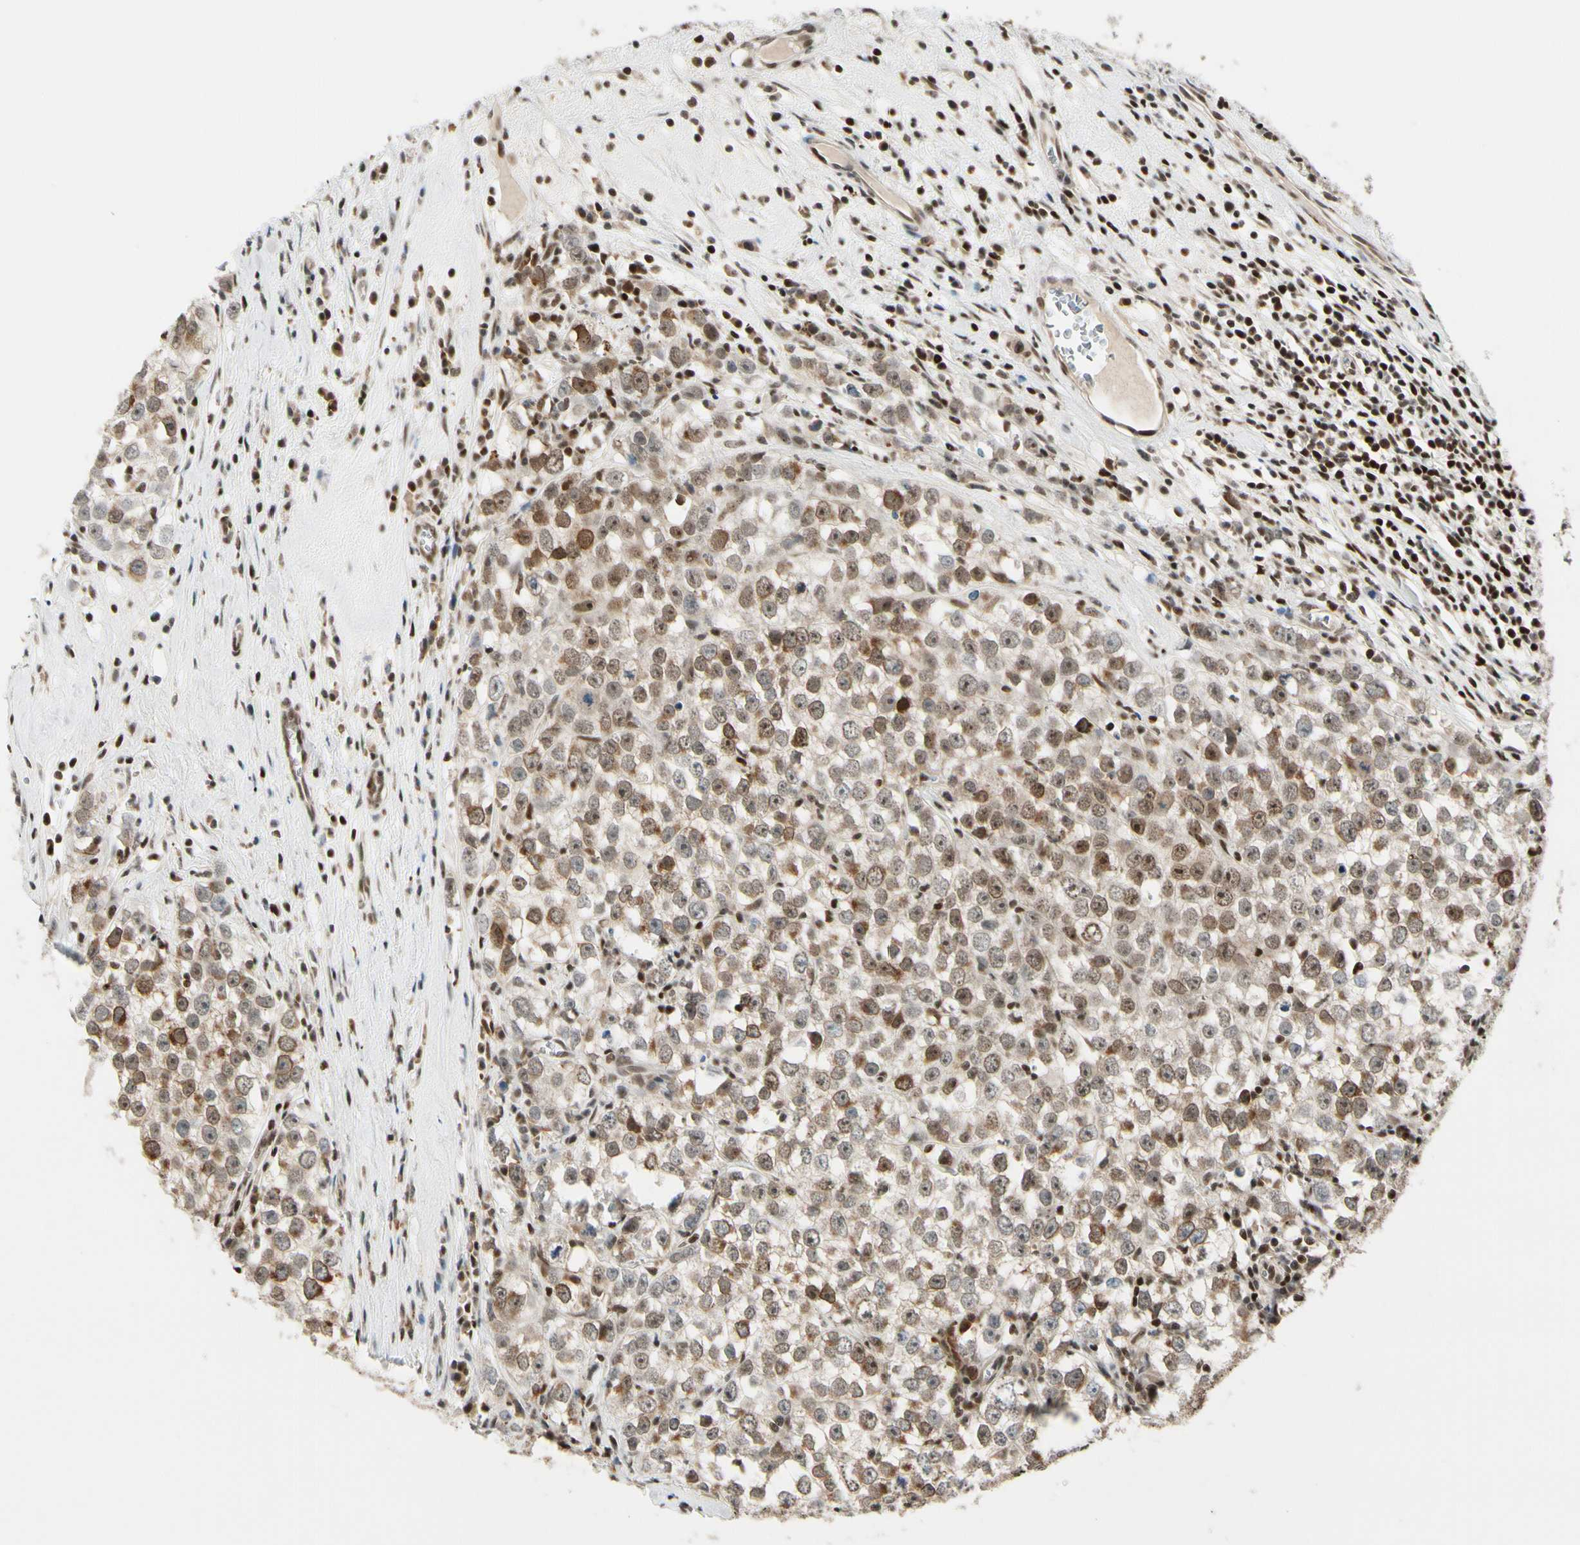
{"staining": {"intensity": "moderate", "quantity": ">75%", "location": "cytoplasmic/membranous,nuclear"}, "tissue": "testis cancer", "cell_type": "Tumor cells", "image_type": "cancer", "snomed": [{"axis": "morphology", "description": "Seminoma, NOS"}, {"axis": "morphology", "description": "Carcinoma, Embryonal, NOS"}, {"axis": "topography", "description": "Testis"}], "caption": "Protein staining by IHC reveals moderate cytoplasmic/membranous and nuclear positivity in approximately >75% of tumor cells in testis embryonal carcinoma.", "gene": "DAXX", "patient": {"sex": "male", "age": 52}}